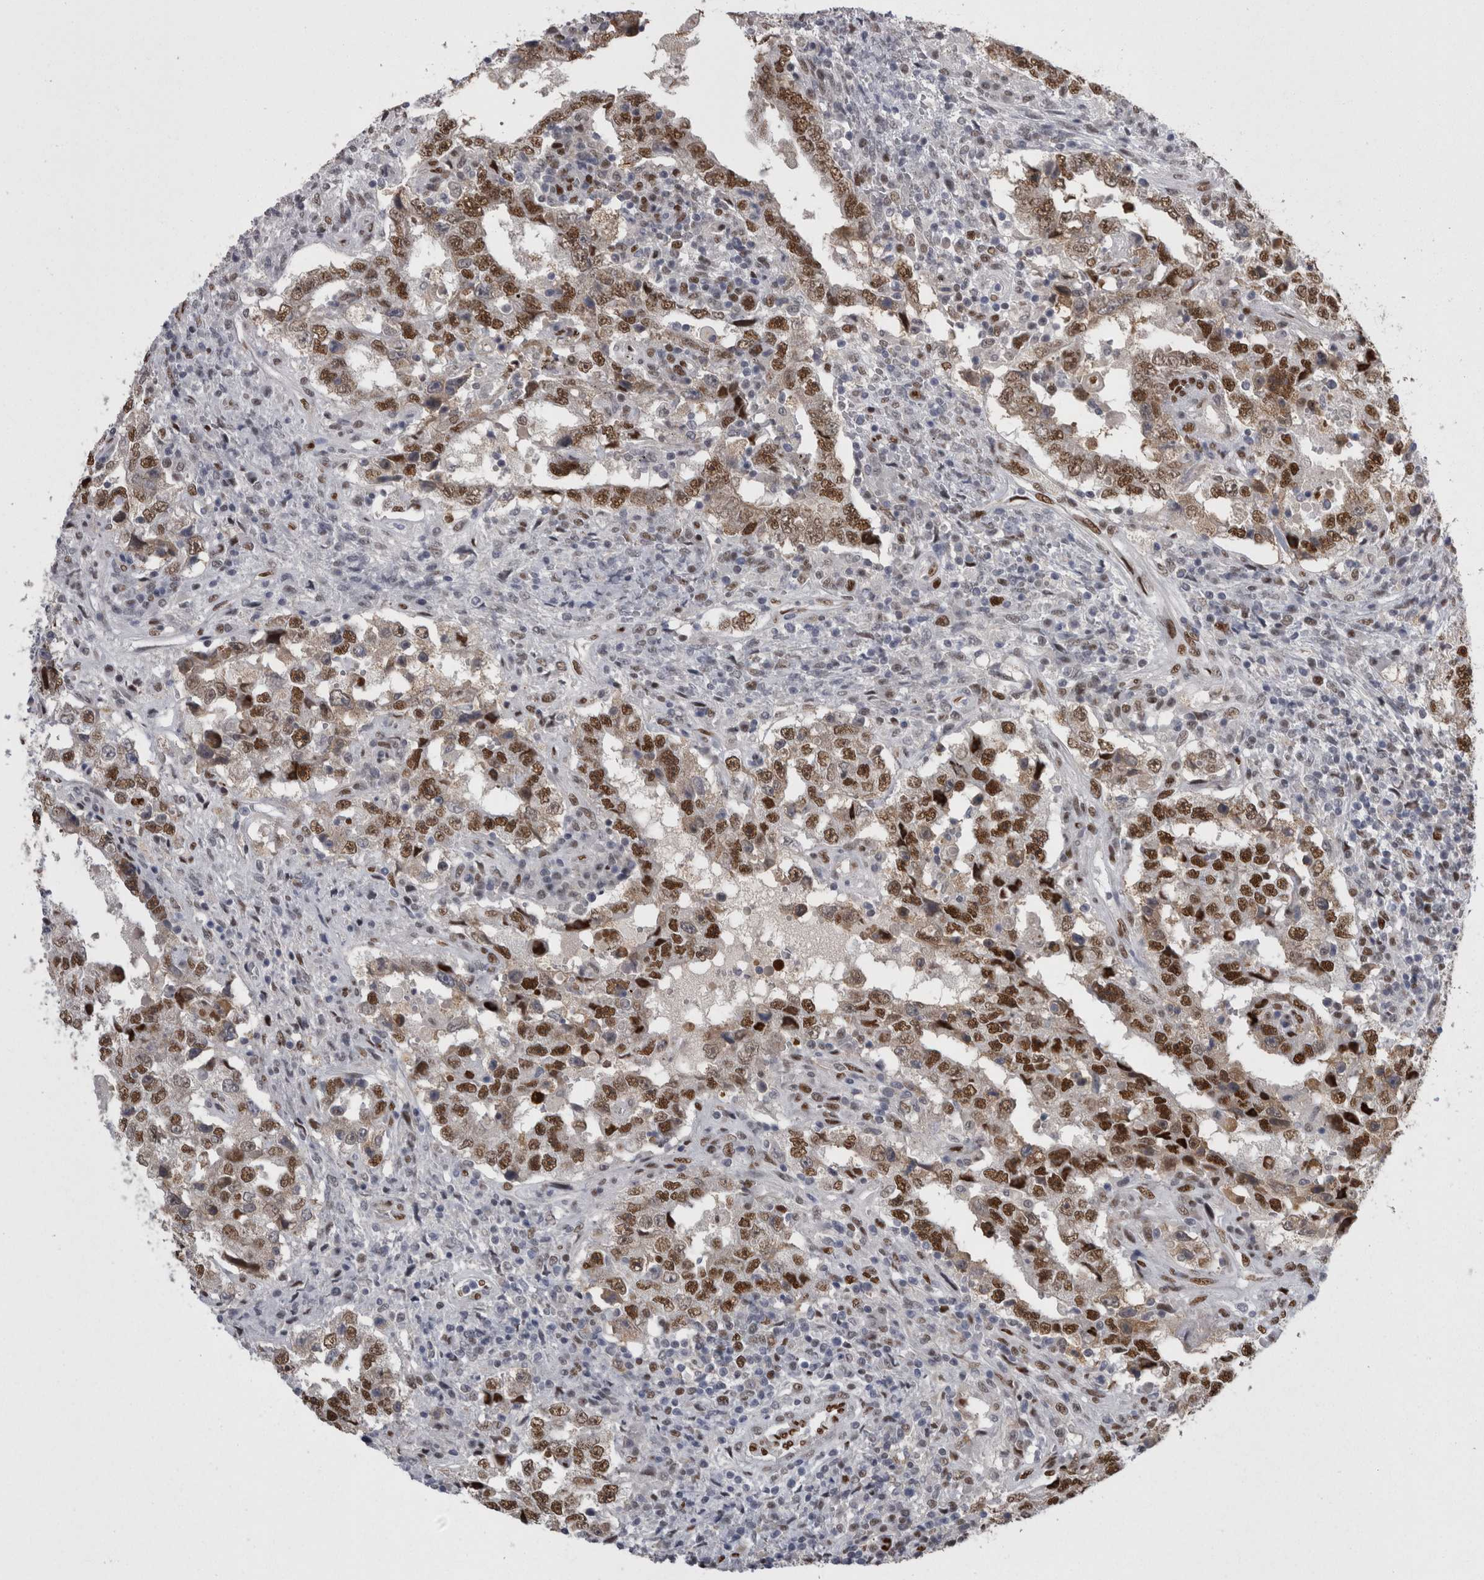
{"staining": {"intensity": "moderate", "quantity": ">75%", "location": "nuclear"}, "tissue": "testis cancer", "cell_type": "Tumor cells", "image_type": "cancer", "snomed": [{"axis": "morphology", "description": "Carcinoma, Embryonal, NOS"}, {"axis": "topography", "description": "Testis"}], "caption": "An immunohistochemistry (IHC) histopathology image of neoplastic tissue is shown. Protein staining in brown shows moderate nuclear positivity in testis cancer (embryonal carcinoma) within tumor cells.", "gene": "C1orf54", "patient": {"sex": "male", "age": 26}}